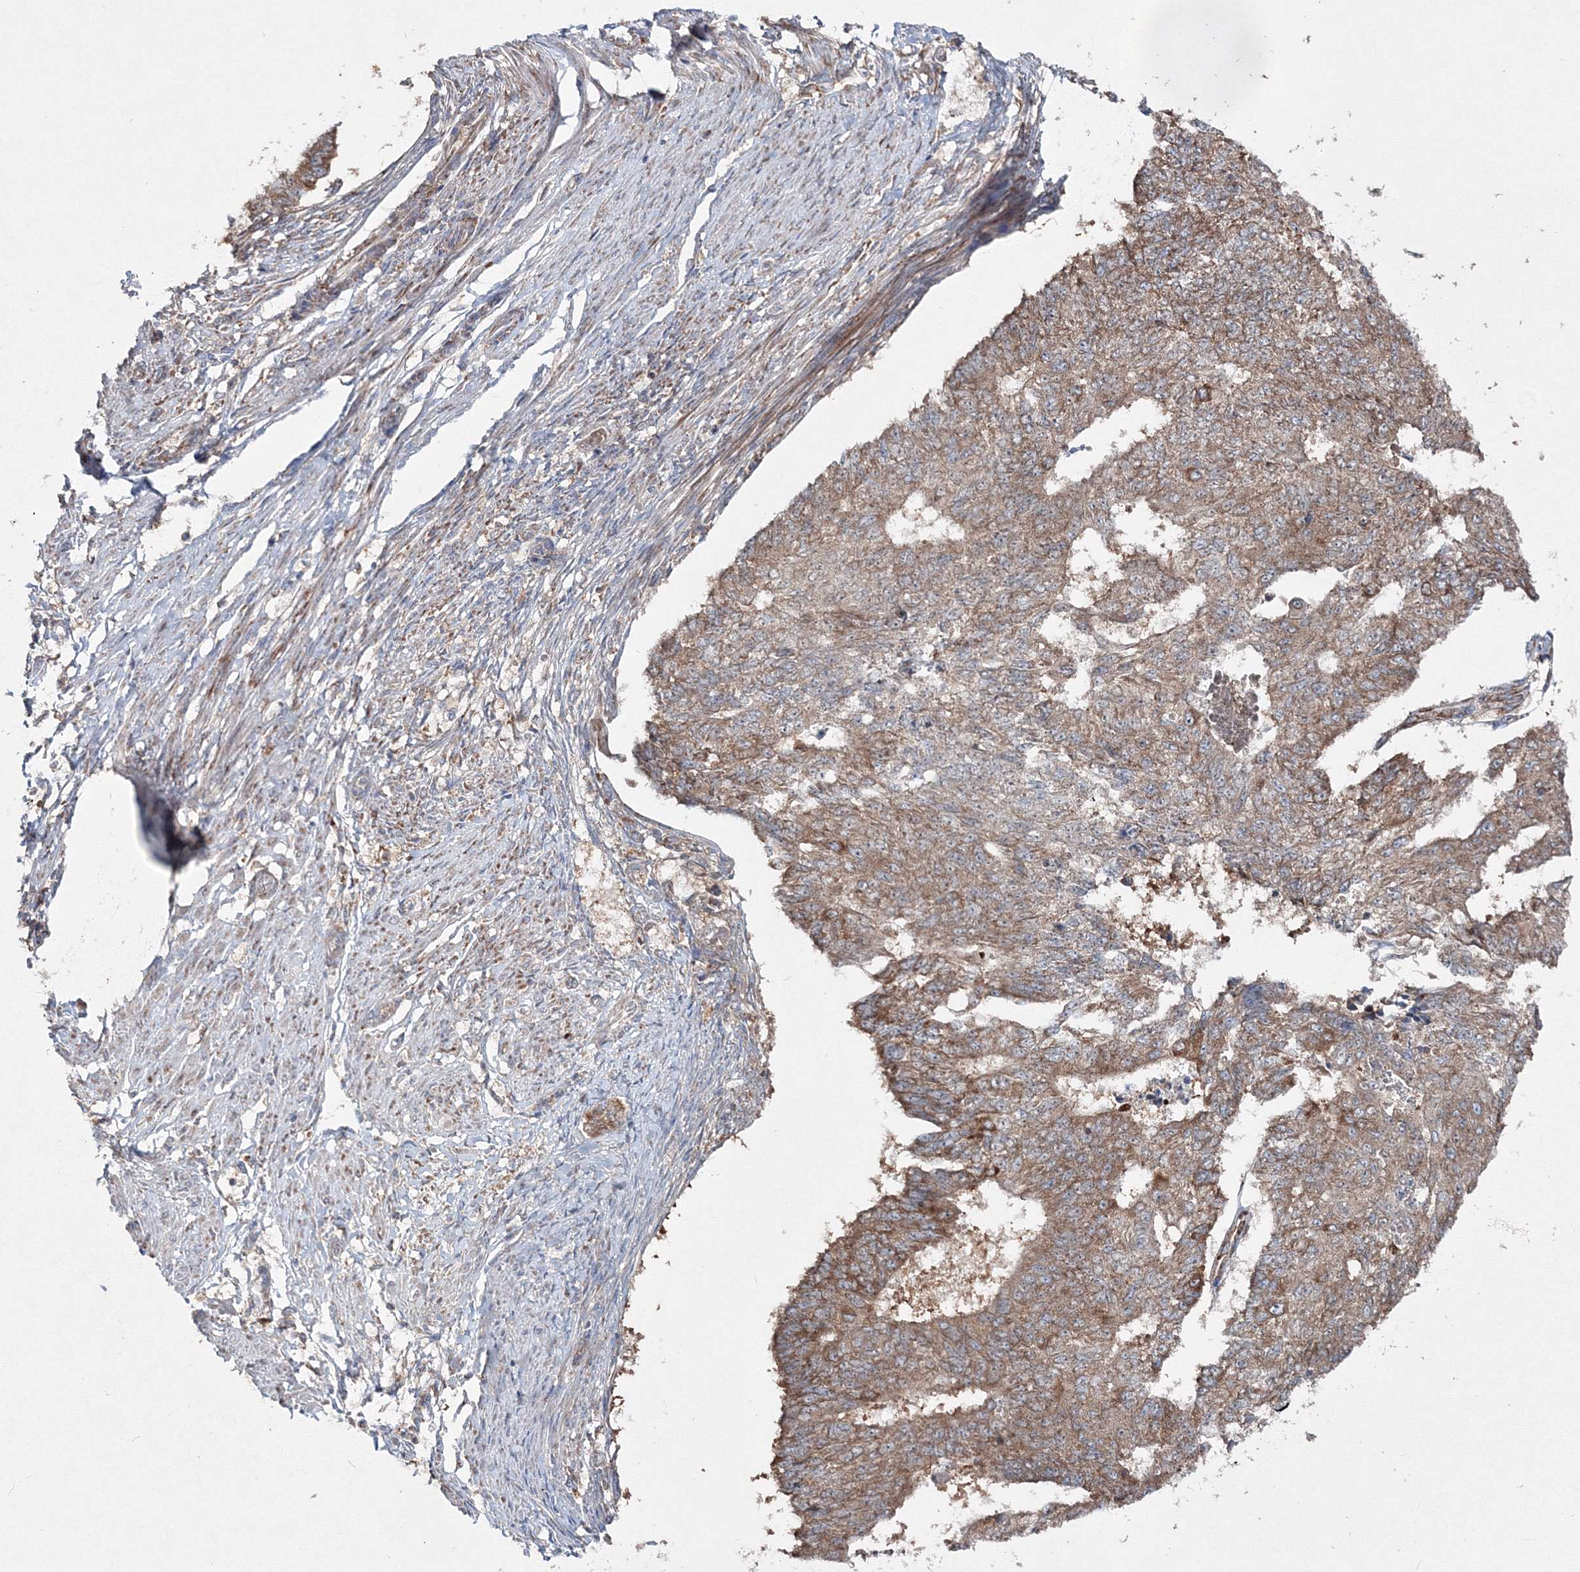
{"staining": {"intensity": "moderate", "quantity": ">75%", "location": "cytoplasmic/membranous"}, "tissue": "endometrial cancer", "cell_type": "Tumor cells", "image_type": "cancer", "snomed": [{"axis": "morphology", "description": "Adenocarcinoma, NOS"}, {"axis": "topography", "description": "Endometrium"}], "caption": "Moderate cytoplasmic/membranous positivity is seen in about >75% of tumor cells in endometrial cancer.", "gene": "PEX13", "patient": {"sex": "female", "age": 32}}